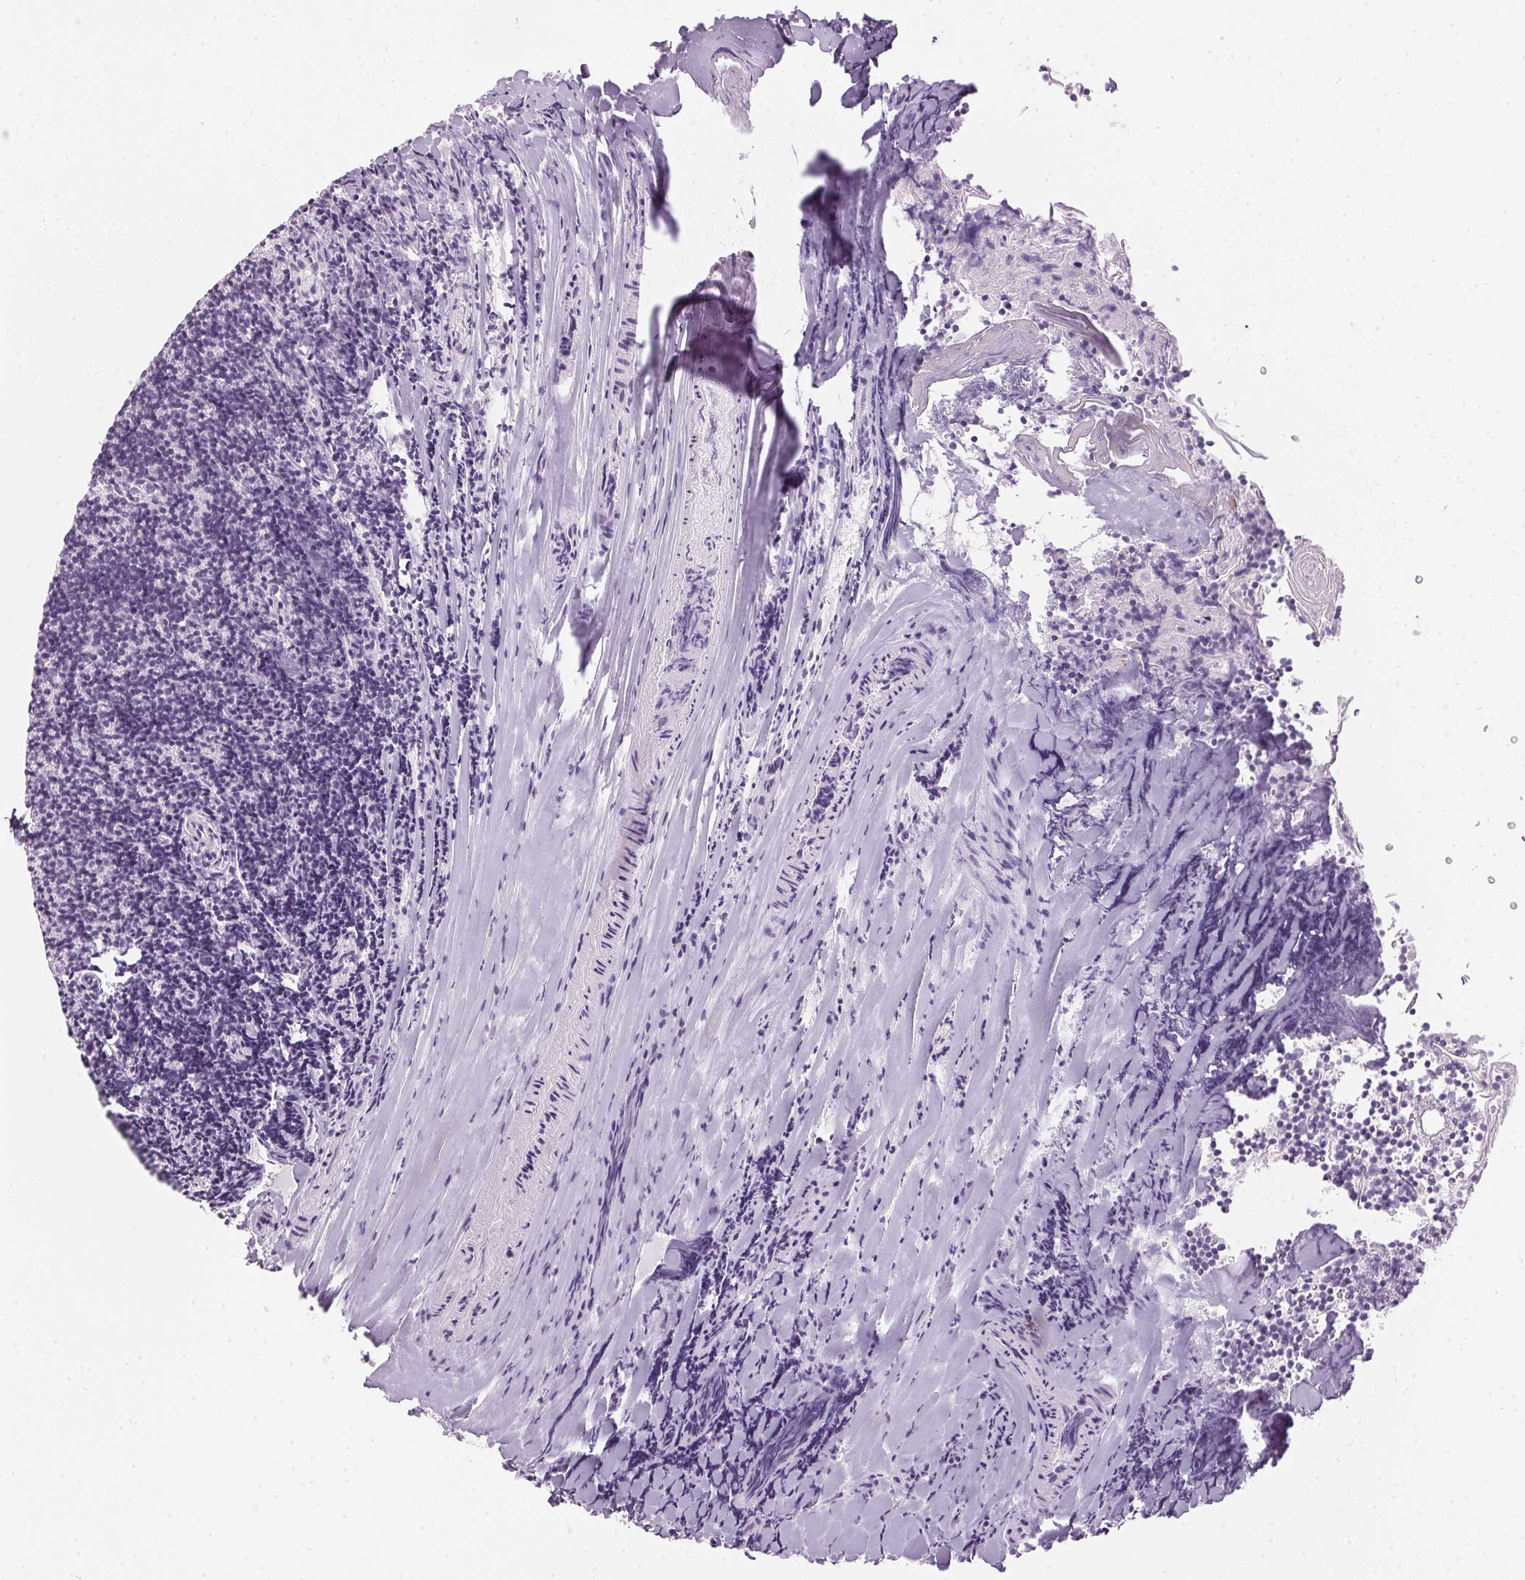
{"staining": {"intensity": "negative", "quantity": "none", "location": "none"}, "tissue": "tonsil", "cell_type": "Germinal center cells", "image_type": "normal", "snomed": [{"axis": "morphology", "description": "Normal tissue, NOS"}, {"axis": "topography", "description": "Tonsil"}], "caption": "Human tonsil stained for a protein using IHC demonstrates no expression in germinal center cells.", "gene": "SP7", "patient": {"sex": "female", "age": 10}}